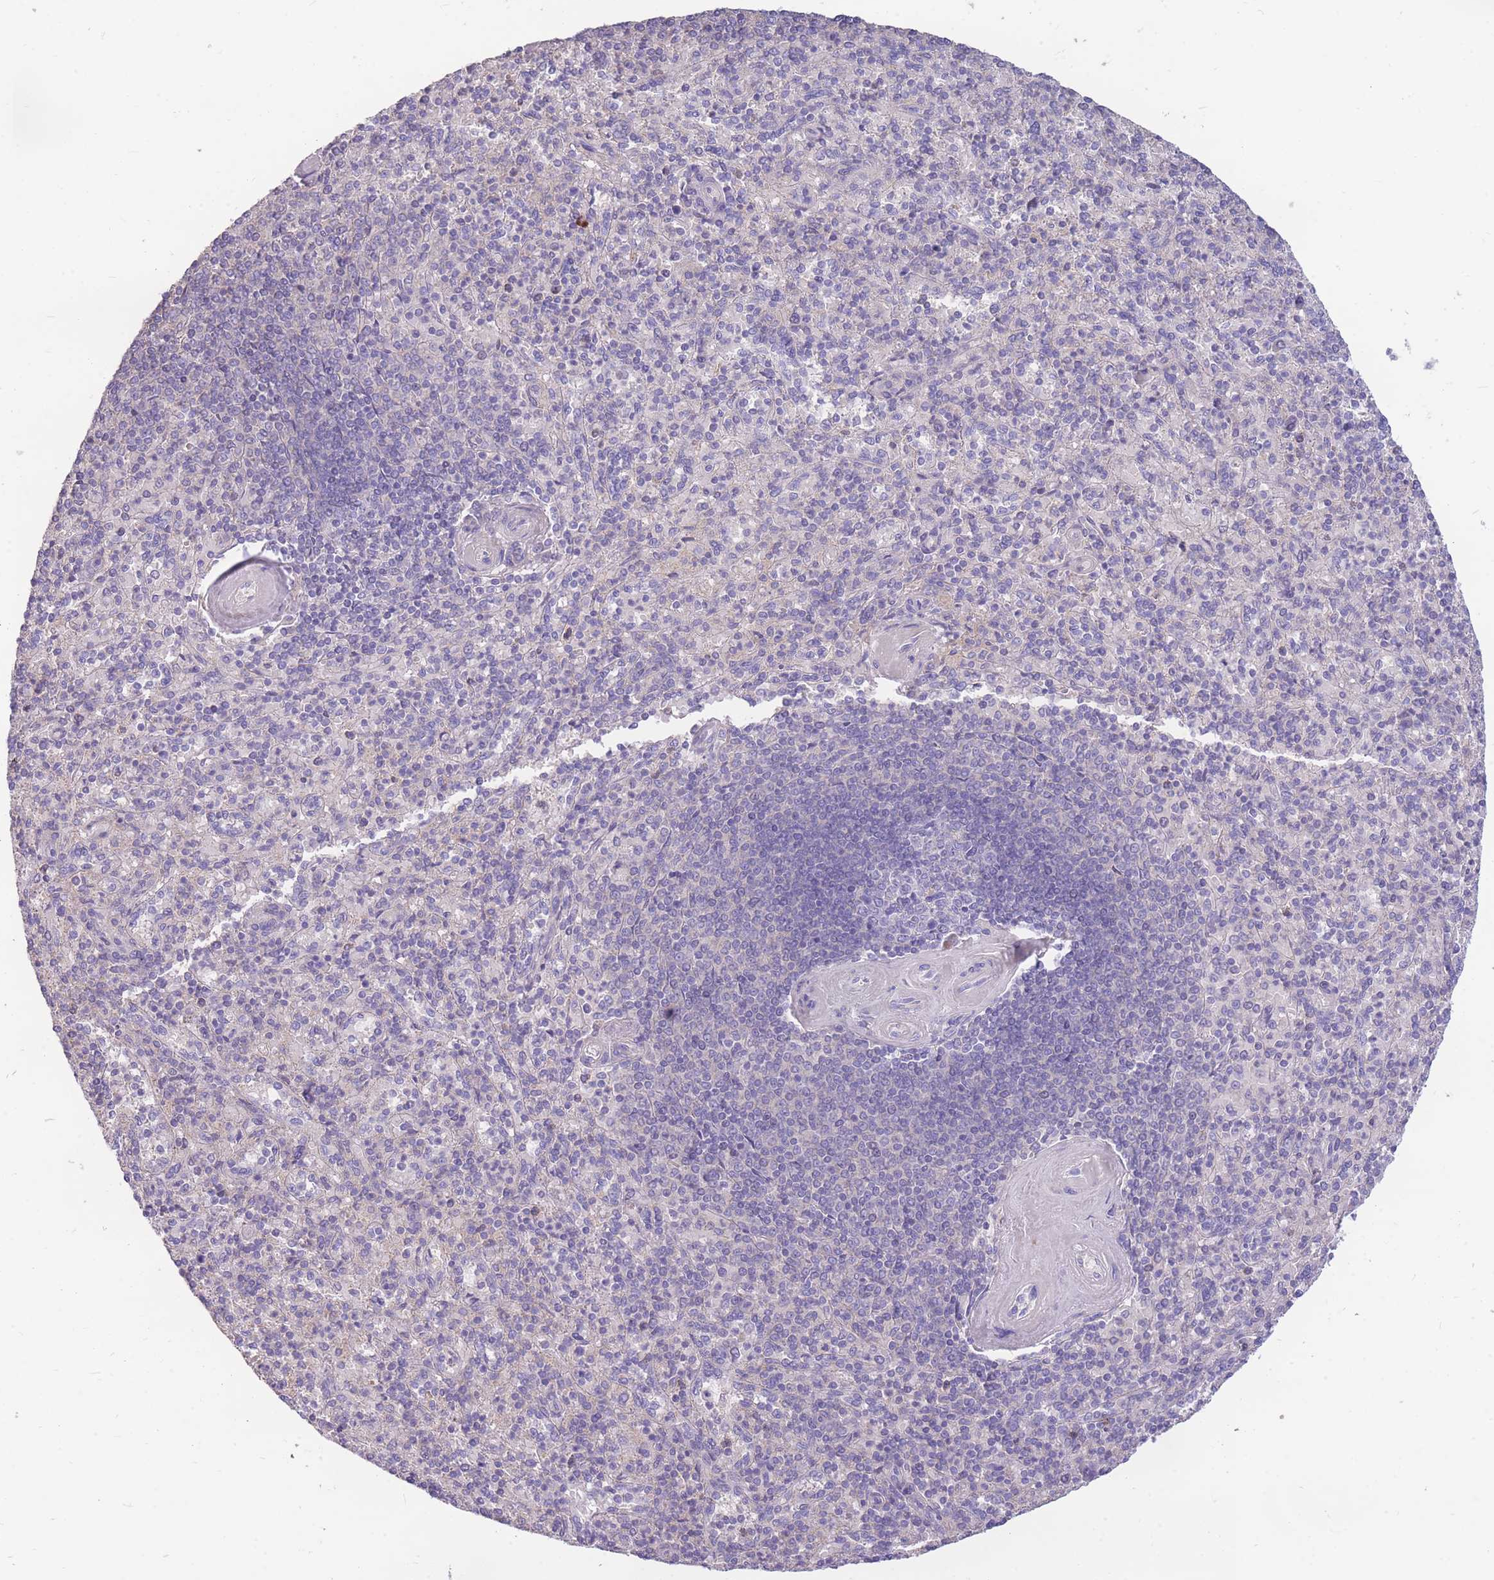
{"staining": {"intensity": "negative", "quantity": "none", "location": "none"}, "tissue": "spleen", "cell_type": "Cells in red pulp", "image_type": "normal", "snomed": [{"axis": "morphology", "description": "Normal tissue, NOS"}, {"axis": "topography", "description": "Spleen"}], "caption": "The image reveals no staining of cells in red pulp in benign spleen. (Immunohistochemistry, brightfield microscopy, high magnification).", "gene": "OR5T1", "patient": {"sex": "male", "age": 82}}